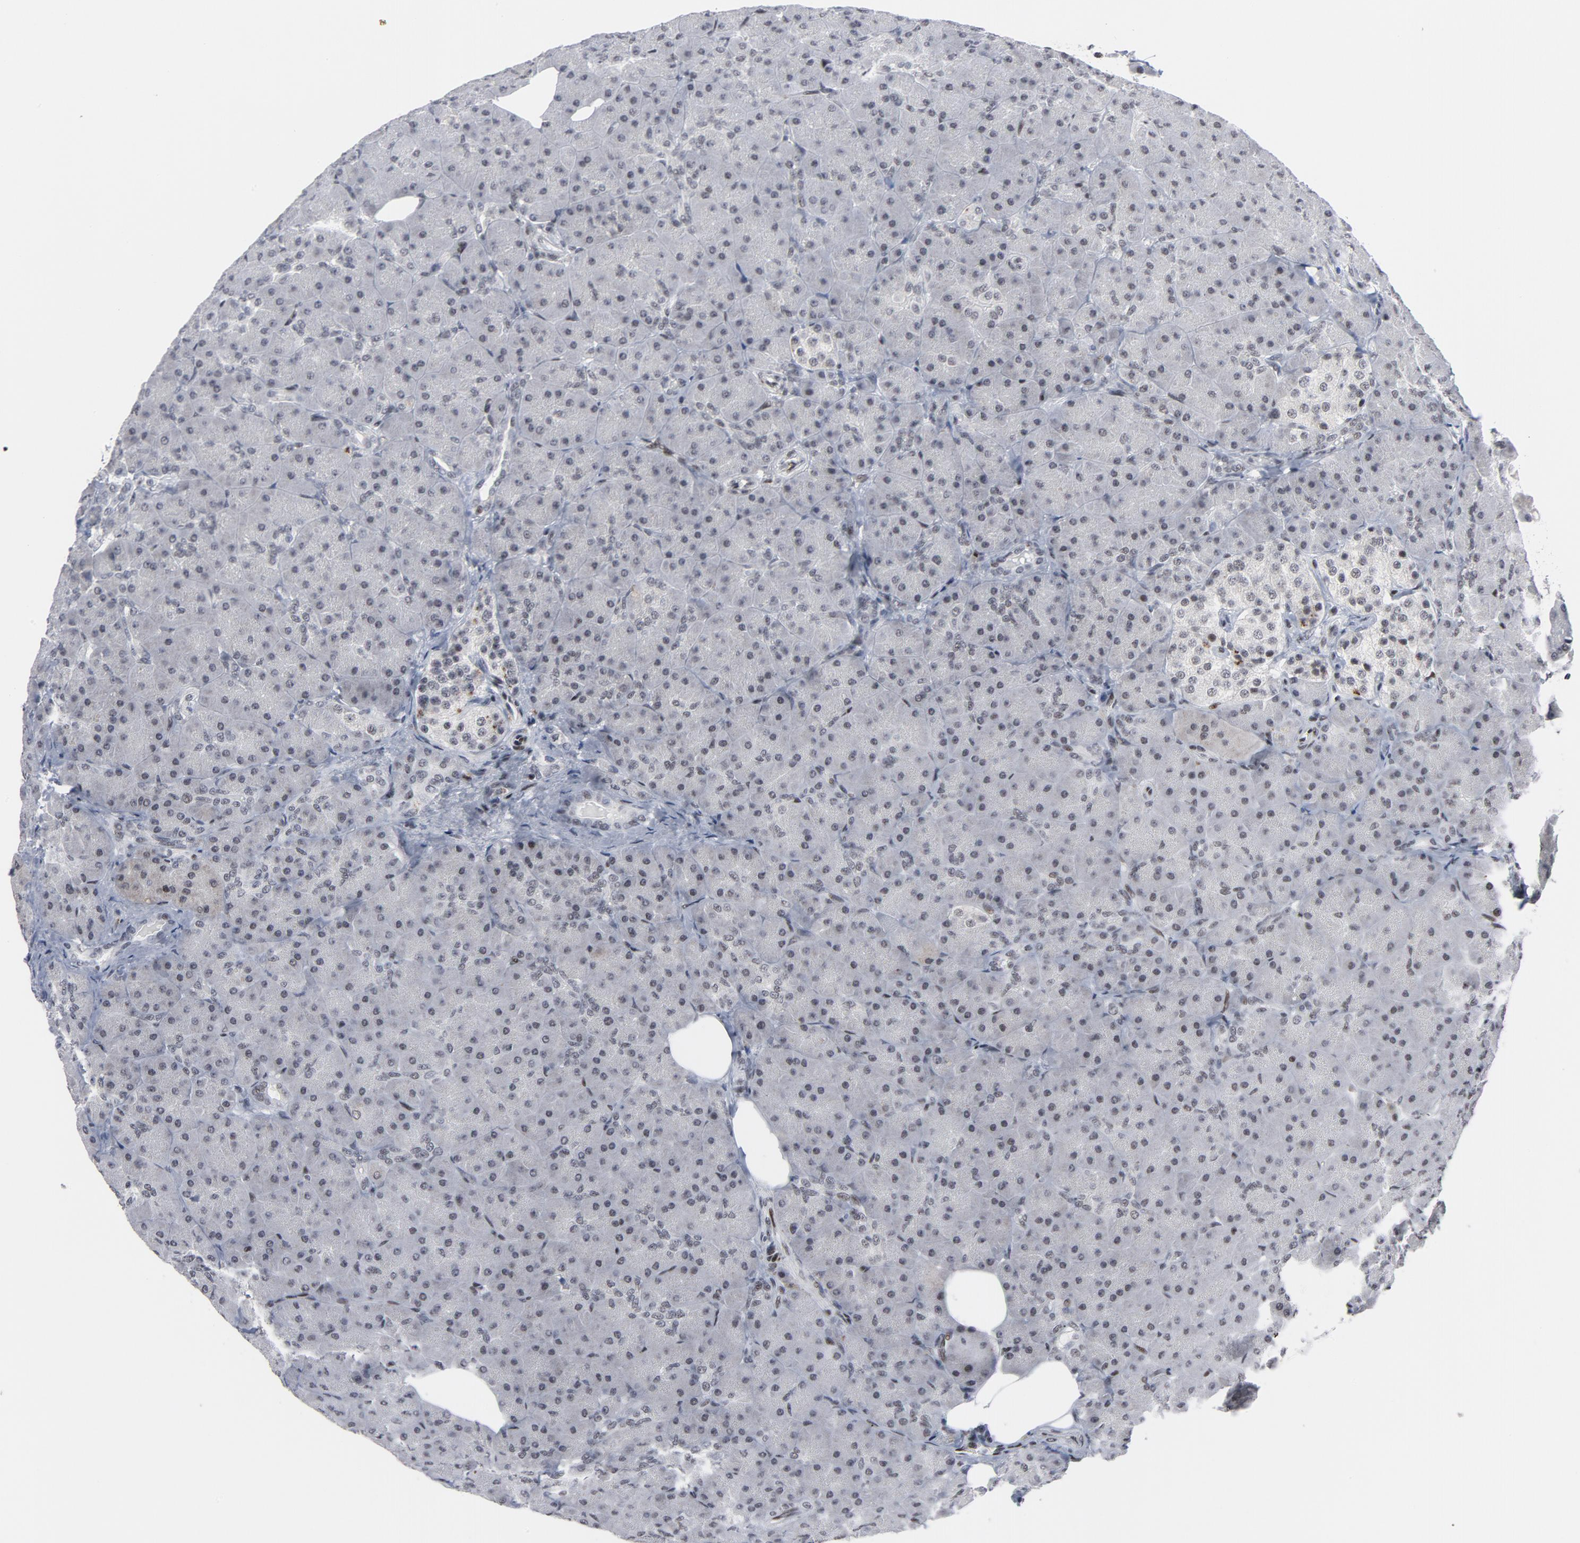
{"staining": {"intensity": "weak", "quantity": "<25%", "location": "nuclear"}, "tissue": "pancreas", "cell_type": "Exocrine glandular cells", "image_type": "normal", "snomed": [{"axis": "morphology", "description": "Normal tissue, NOS"}, {"axis": "topography", "description": "Pancreas"}], "caption": "This is a image of IHC staining of unremarkable pancreas, which shows no staining in exocrine glandular cells.", "gene": "GABPA", "patient": {"sex": "male", "age": 66}}